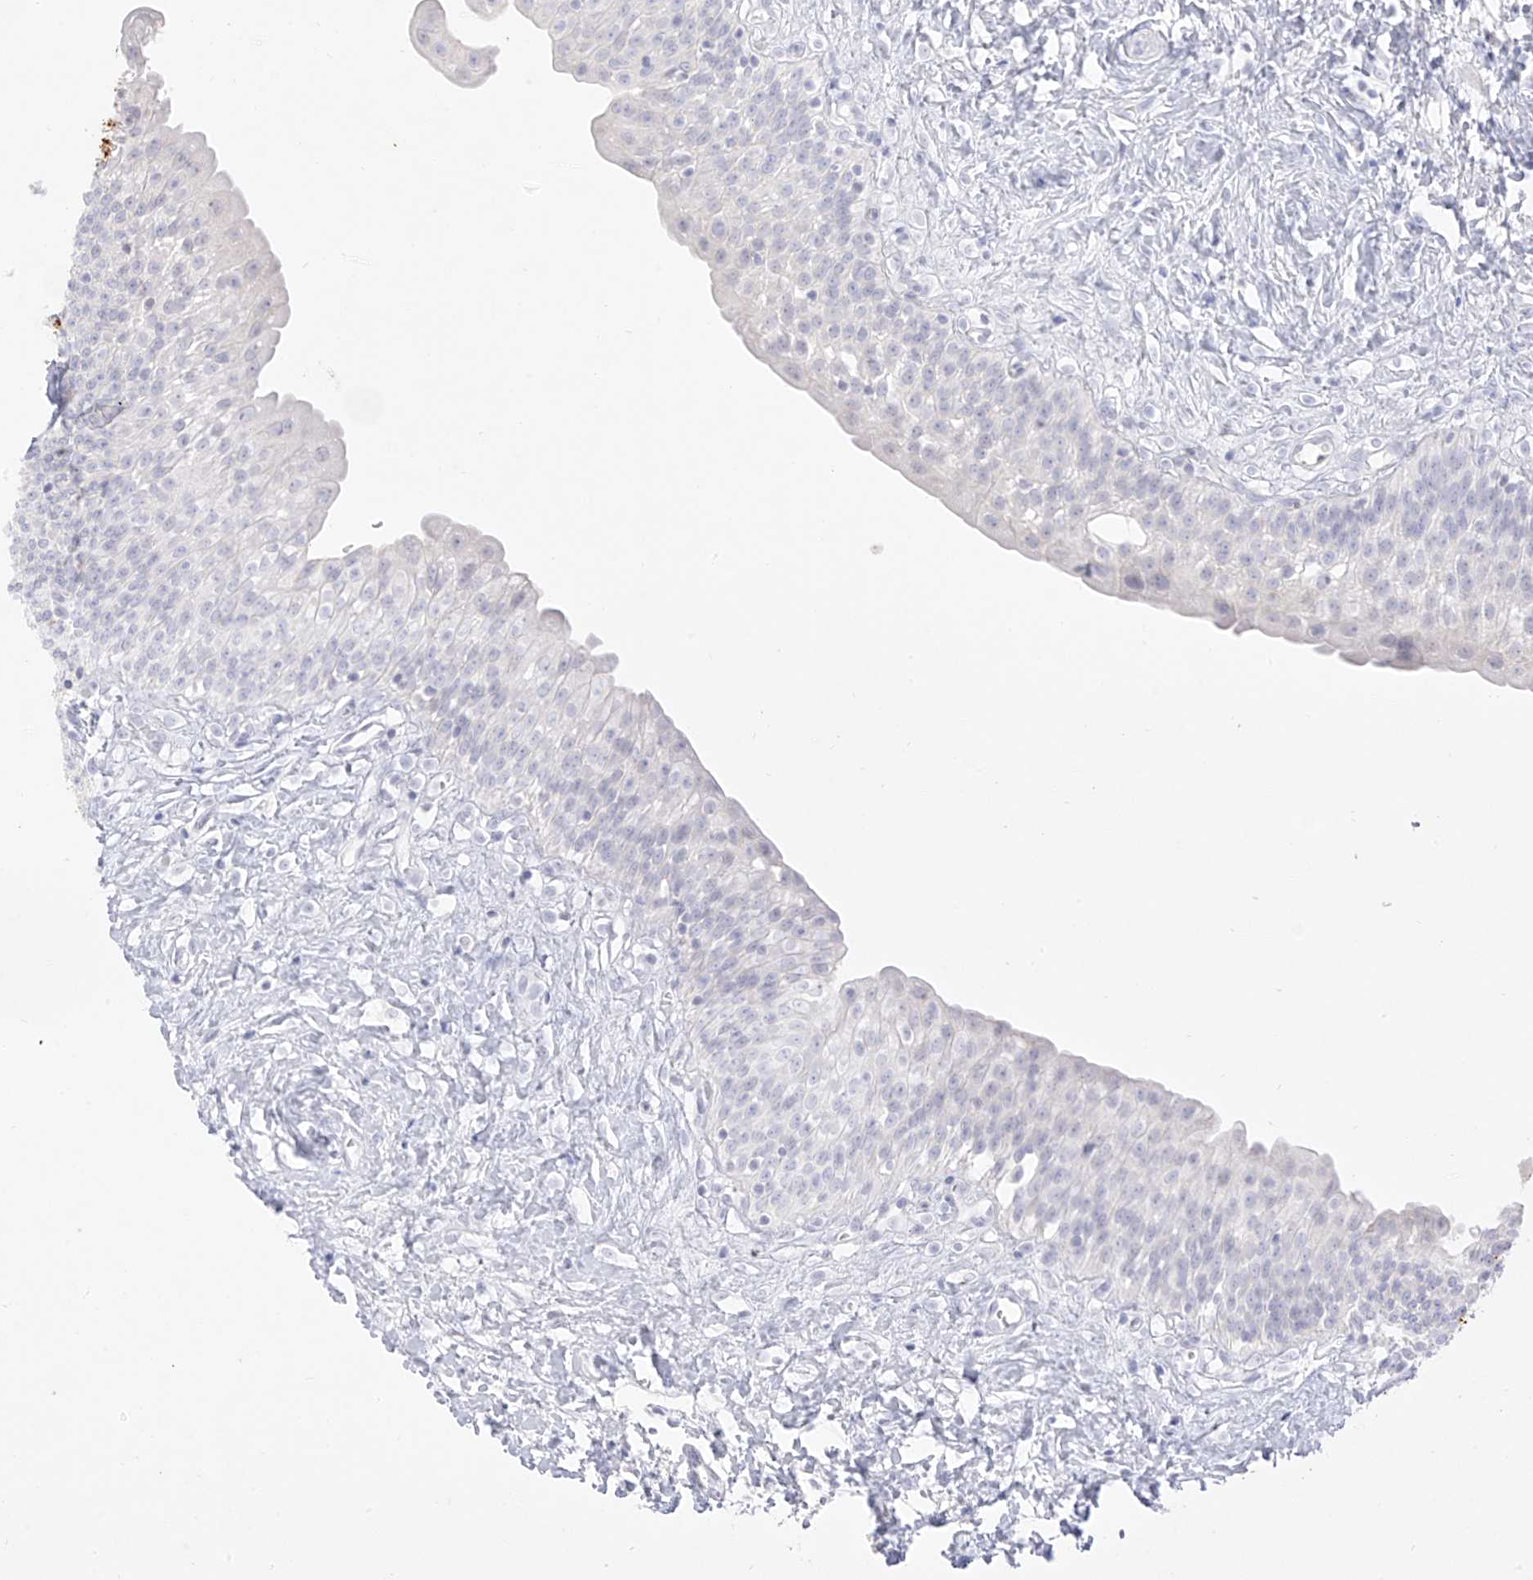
{"staining": {"intensity": "negative", "quantity": "none", "location": "none"}, "tissue": "urinary bladder", "cell_type": "Urothelial cells", "image_type": "normal", "snomed": [{"axis": "morphology", "description": "Normal tissue, NOS"}, {"axis": "topography", "description": "Urinary bladder"}], "caption": "The image shows no significant staining in urothelial cells of urinary bladder.", "gene": "TGM4", "patient": {"sex": "male", "age": 51}}